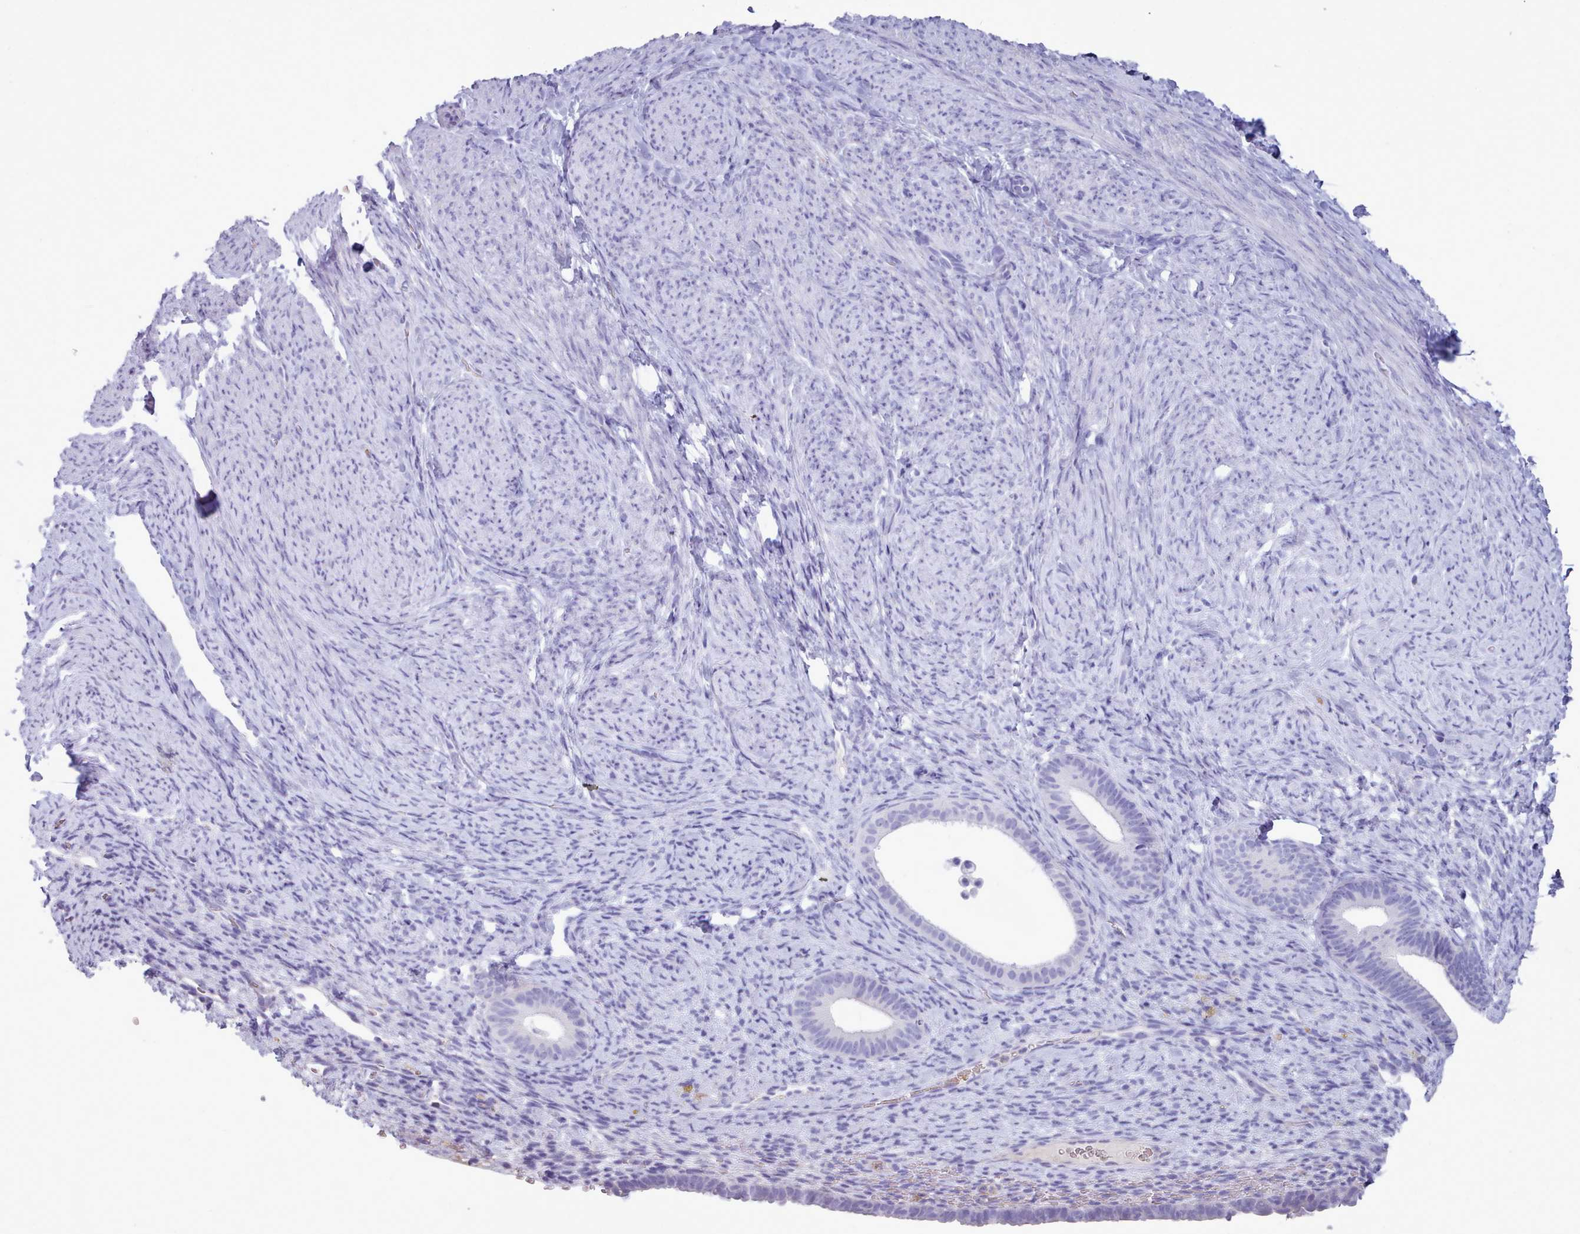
{"staining": {"intensity": "negative", "quantity": "none", "location": "none"}, "tissue": "endometrium", "cell_type": "Cells in endometrial stroma", "image_type": "normal", "snomed": [{"axis": "morphology", "description": "Normal tissue, NOS"}, {"axis": "topography", "description": "Endometrium"}], "caption": "A high-resolution histopathology image shows immunohistochemistry (IHC) staining of normal endometrium, which reveals no significant expression in cells in endometrial stroma.", "gene": "NKX1", "patient": {"sex": "female", "age": 65}}